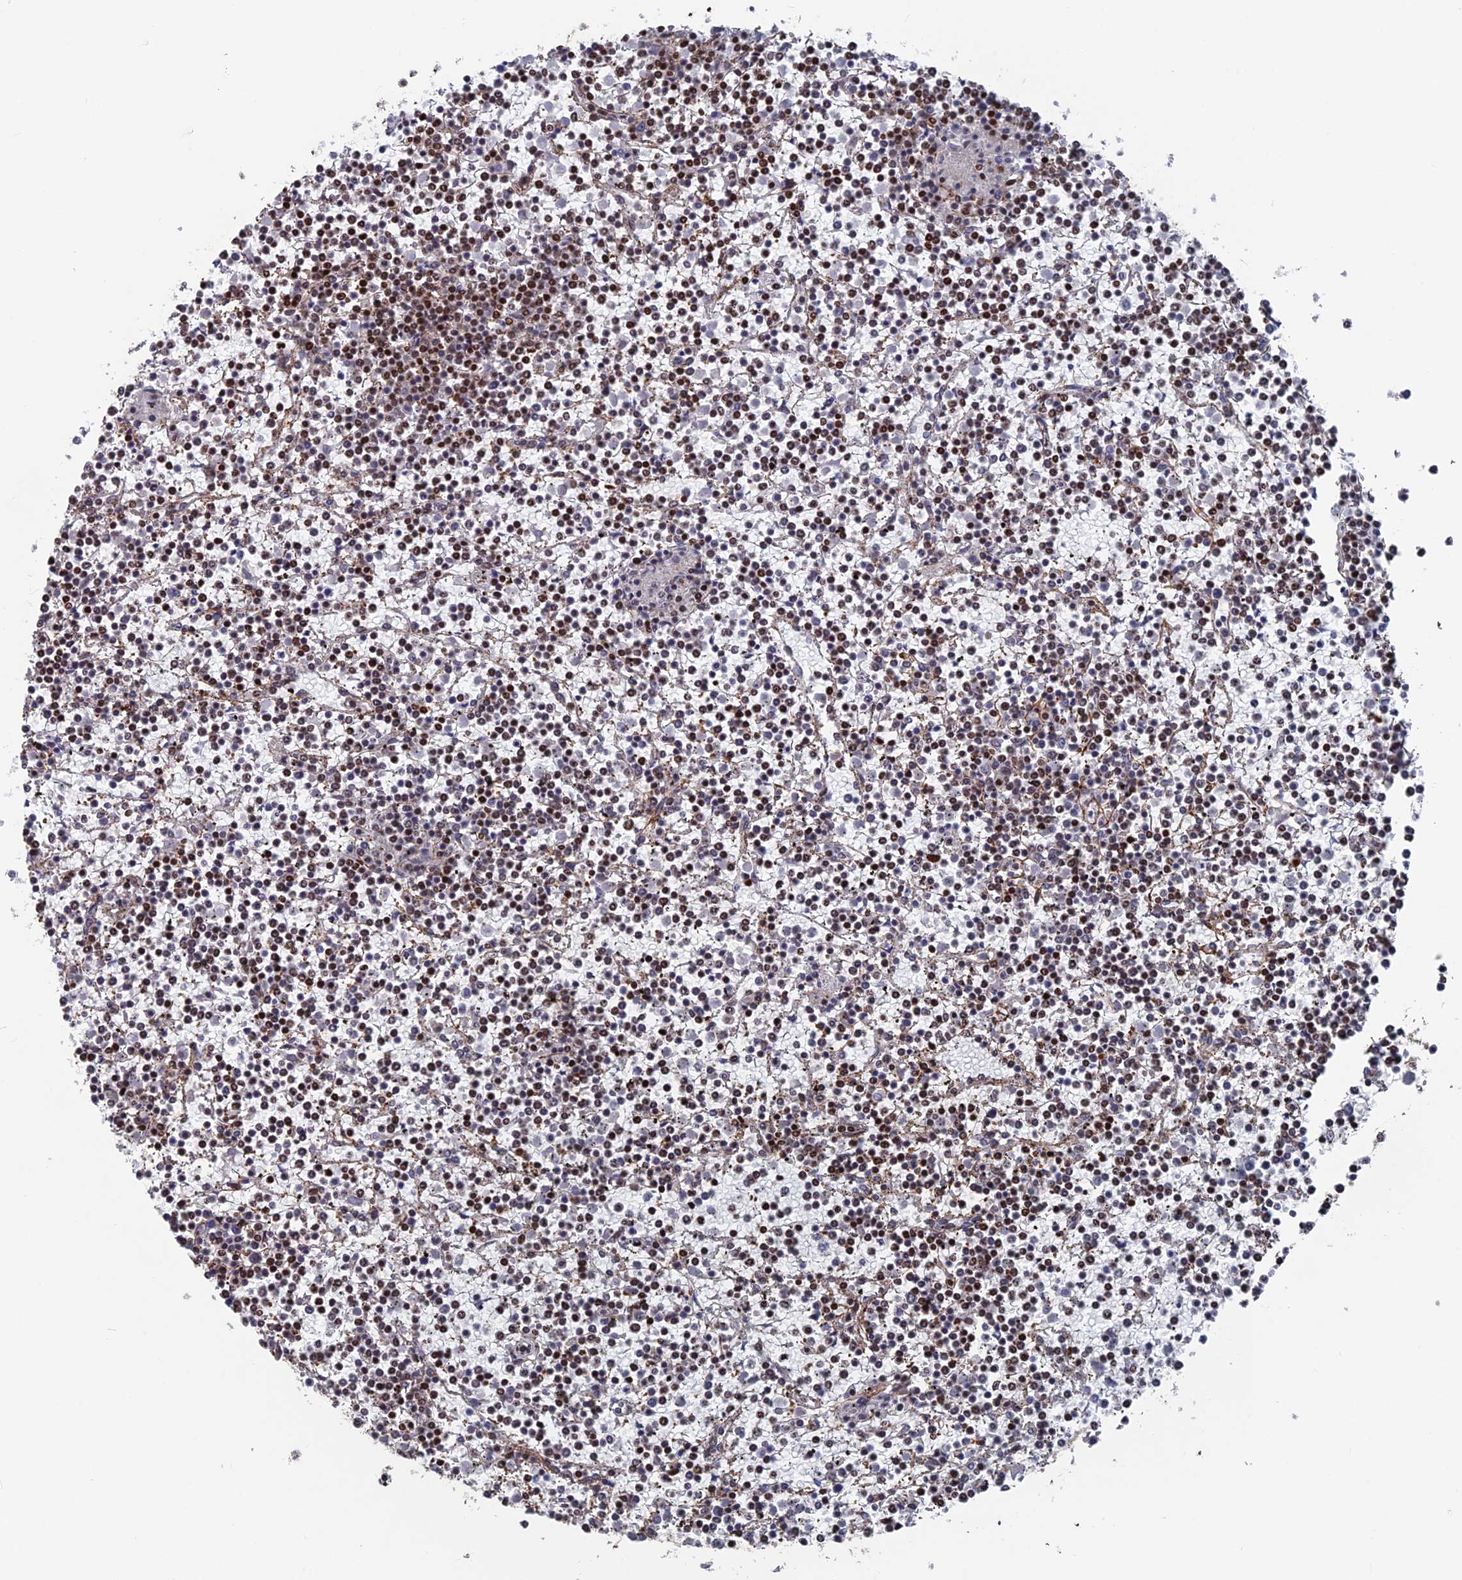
{"staining": {"intensity": "moderate", "quantity": ">75%", "location": "nuclear"}, "tissue": "lymphoma", "cell_type": "Tumor cells", "image_type": "cancer", "snomed": [{"axis": "morphology", "description": "Malignant lymphoma, non-Hodgkin's type, Low grade"}, {"axis": "topography", "description": "Spleen"}], "caption": "The photomicrograph exhibits staining of low-grade malignant lymphoma, non-Hodgkin's type, revealing moderate nuclear protein positivity (brown color) within tumor cells.", "gene": "SH3D21", "patient": {"sex": "female", "age": 19}}